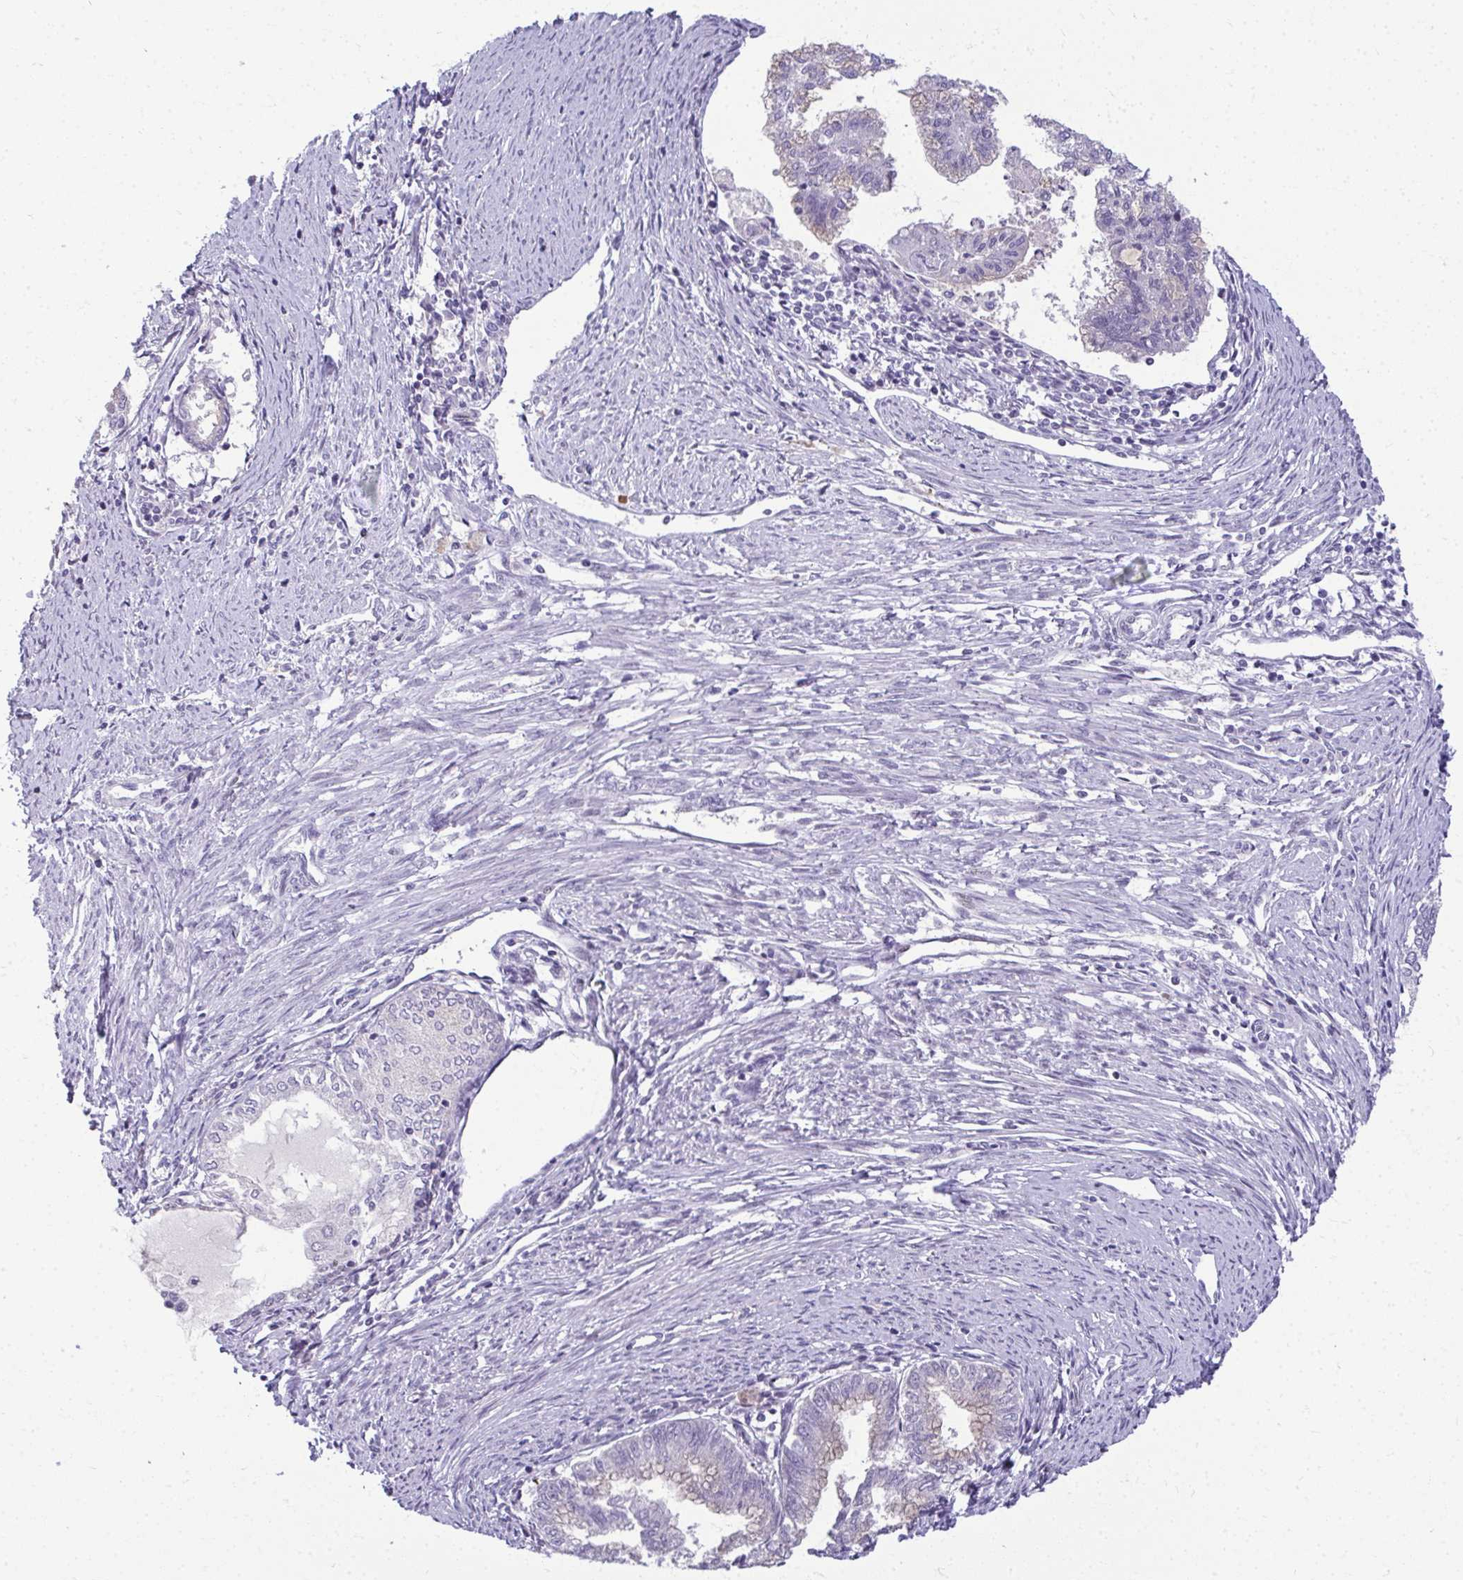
{"staining": {"intensity": "negative", "quantity": "none", "location": "none"}, "tissue": "endometrial cancer", "cell_type": "Tumor cells", "image_type": "cancer", "snomed": [{"axis": "morphology", "description": "Adenocarcinoma, NOS"}, {"axis": "topography", "description": "Endometrium"}], "caption": "A high-resolution histopathology image shows immunohistochemistry (IHC) staining of endometrial cancer (adenocarcinoma), which displays no significant positivity in tumor cells.", "gene": "ODF1", "patient": {"sex": "female", "age": 79}}